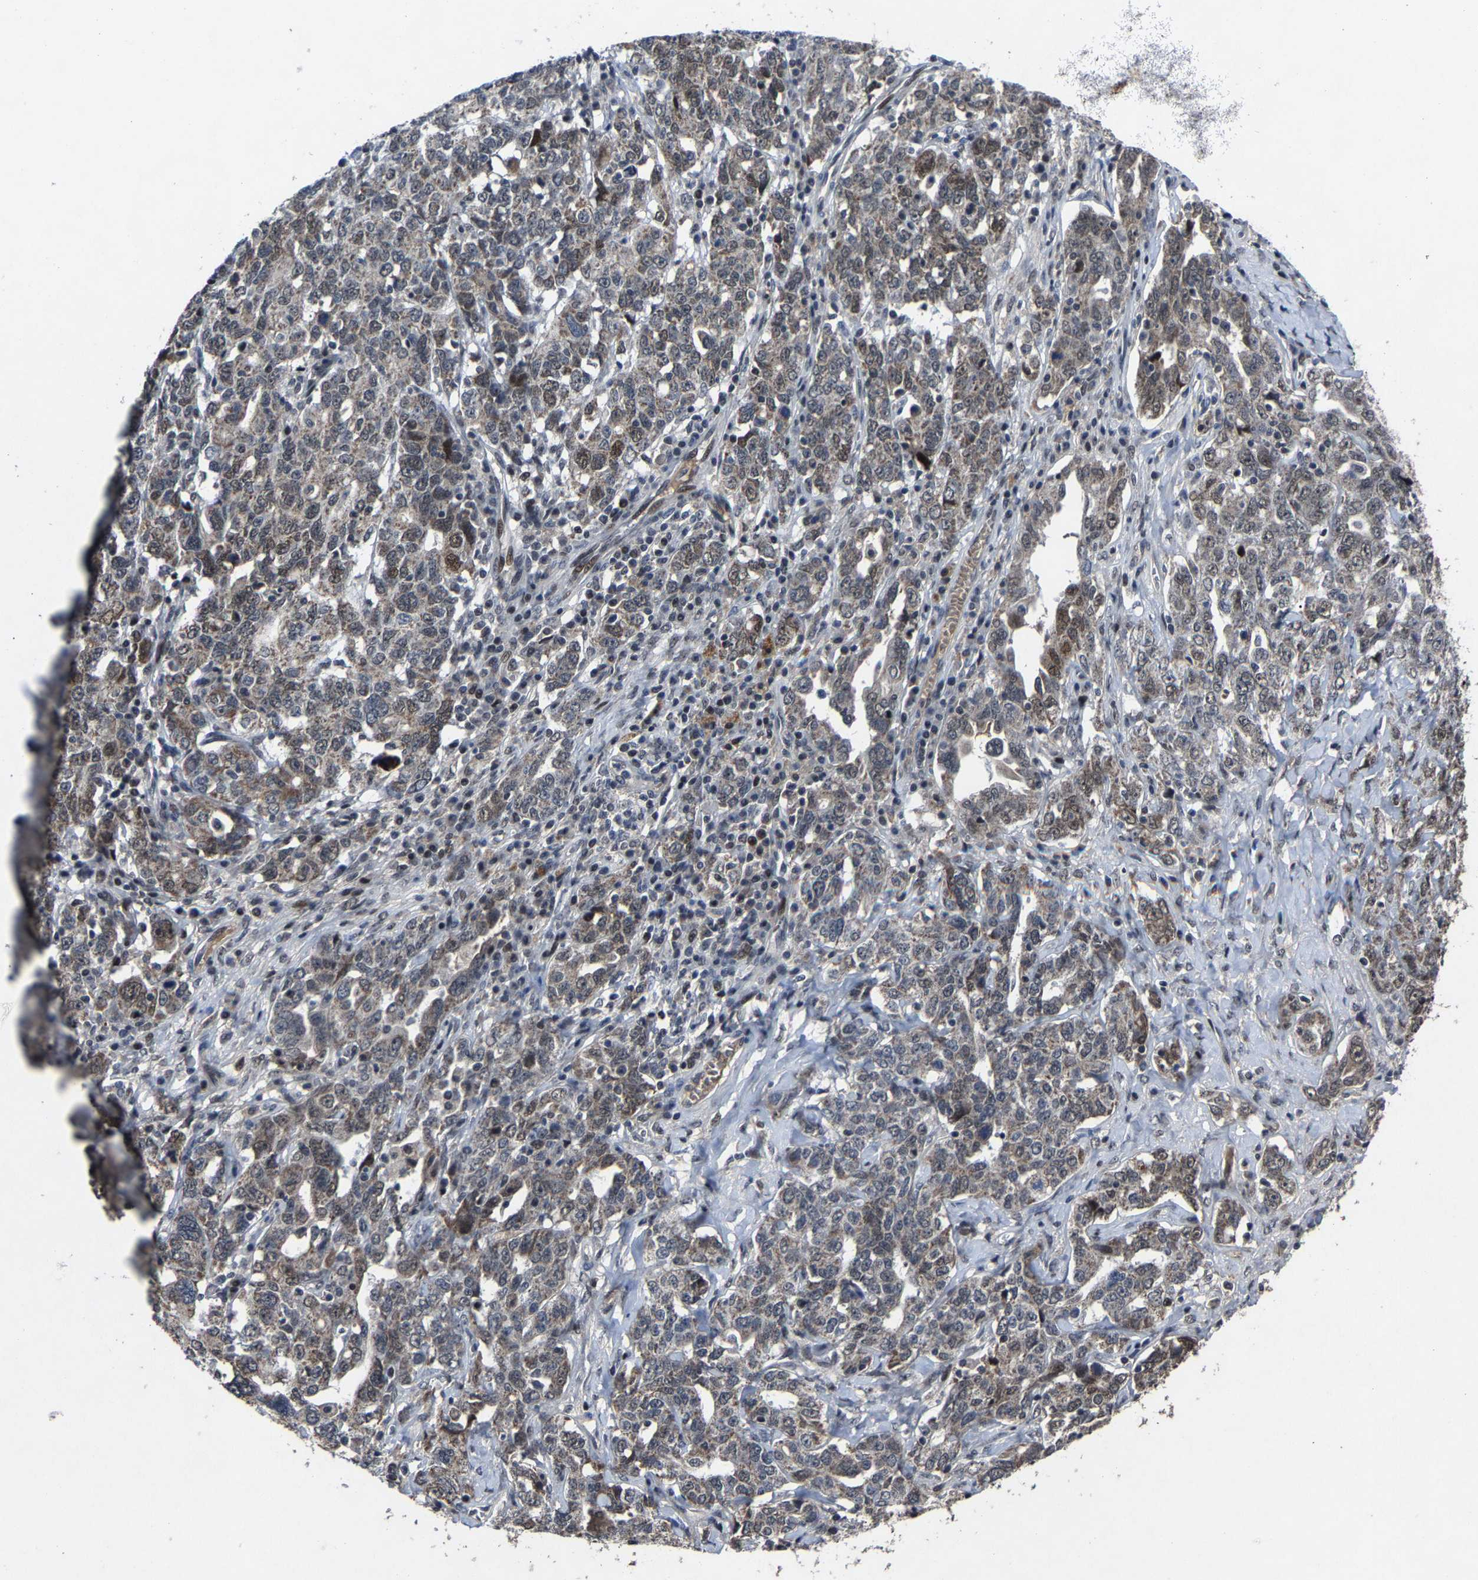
{"staining": {"intensity": "weak", "quantity": "25%-75%", "location": "cytoplasmic/membranous,nuclear"}, "tissue": "ovarian cancer", "cell_type": "Tumor cells", "image_type": "cancer", "snomed": [{"axis": "morphology", "description": "Carcinoma, endometroid"}, {"axis": "topography", "description": "Ovary"}], "caption": "Immunohistochemical staining of endometroid carcinoma (ovarian) reveals low levels of weak cytoplasmic/membranous and nuclear protein positivity in approximately 25%-75% of tumor cells. (DAB IHC with brightfield microscopy, high magnification).", "gene": "LSM8", "patient": {"sex": "female", "age": 62}}